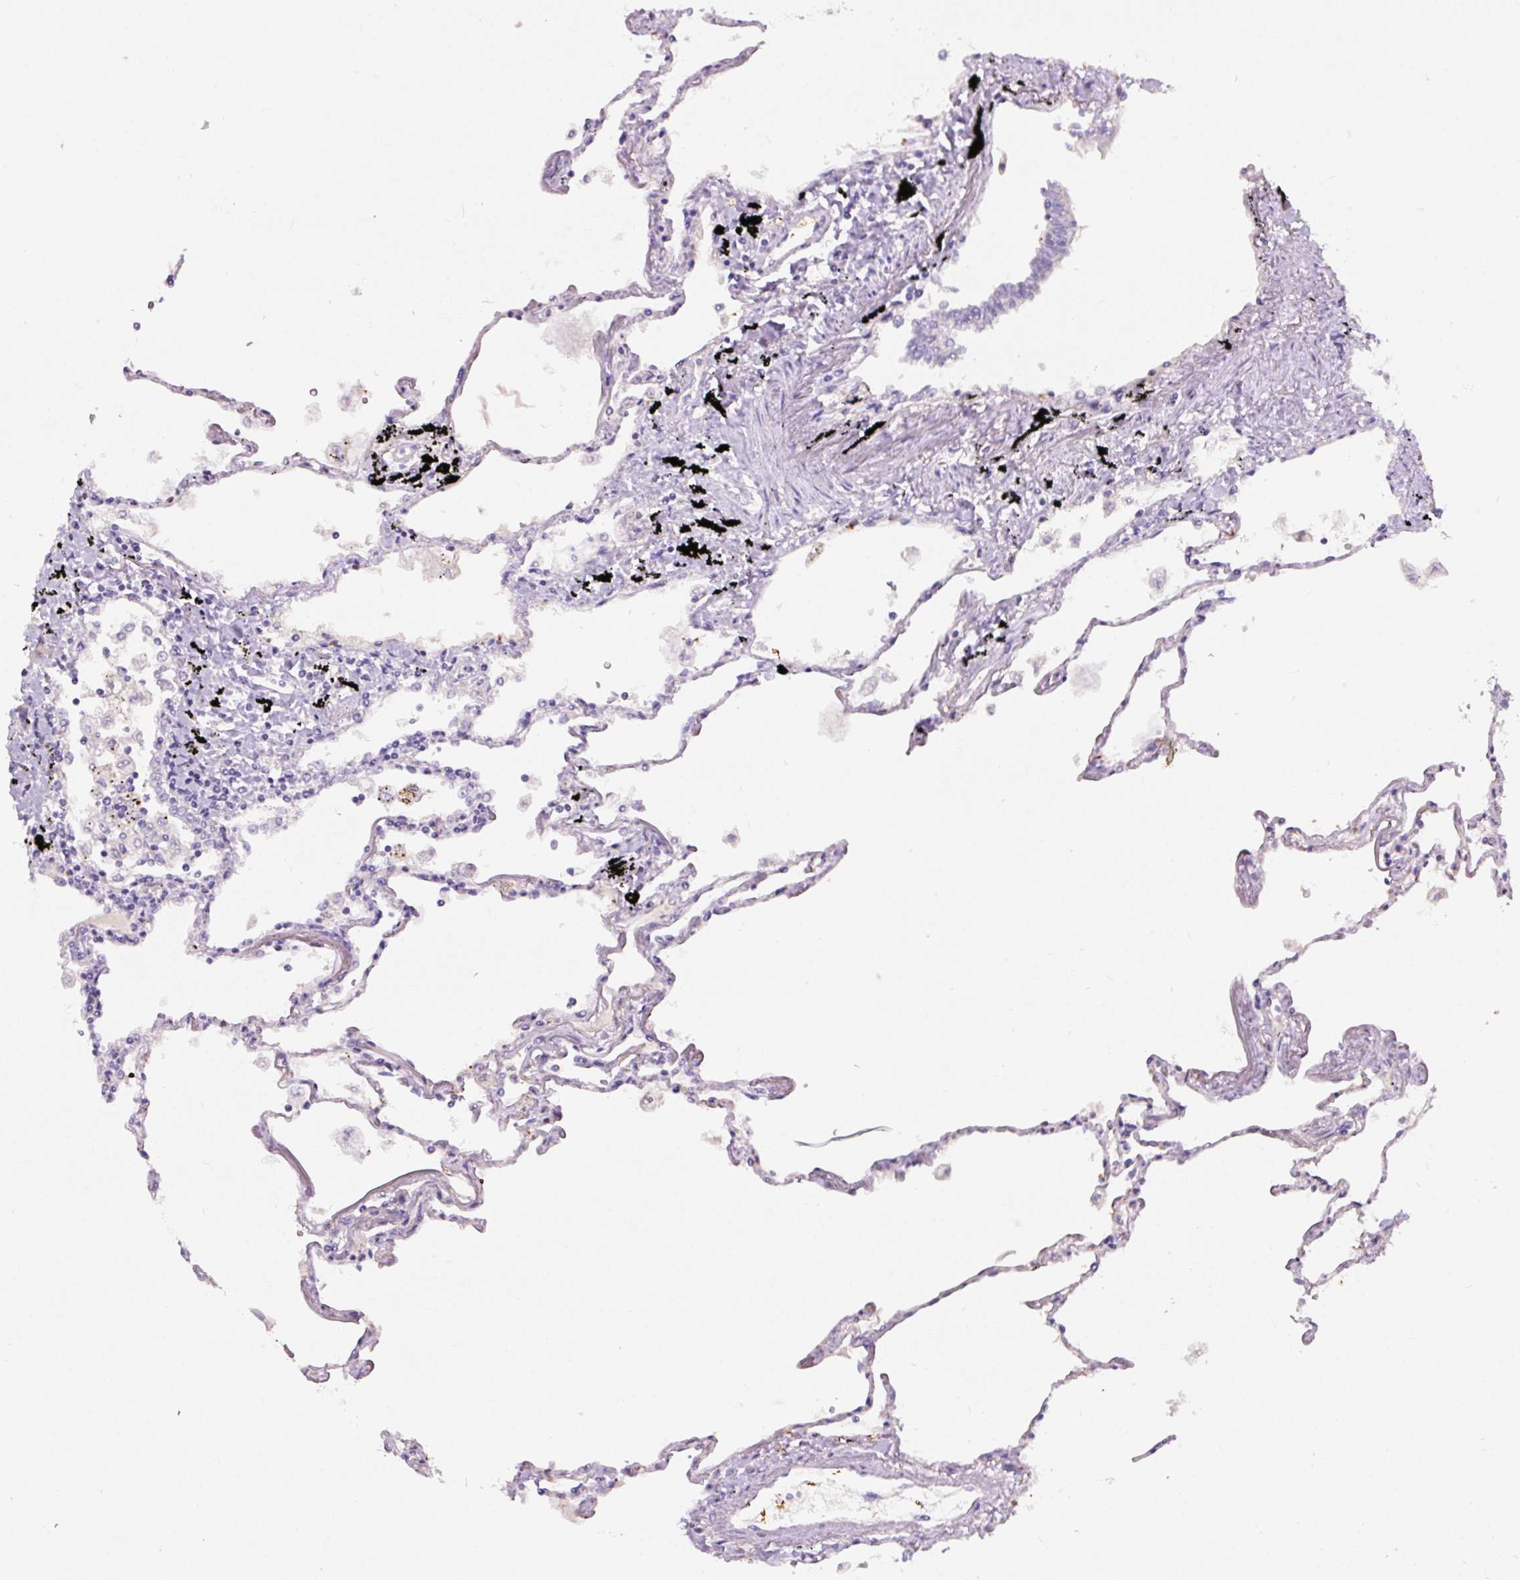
{"staining": {"intensity": "strong", "quantity": "<25%", "location": "cytoplasmic/membranous"}, "tissue": "lung", "cell_type": "Alveolar cells", "image_type": "normal", "snomed": [{"axis": "morphology", "description": "Normal tissue, NOS"}, {"axis": "topography", "description": "Lung"}], "caption": "This image demonstrates IHC staining of normal human lung, with medium strong cytoplasmic/membranous staining in approximately <25% of alveolar cells.", "gene": "B3GALT5", "patient": {"sex": "female", "age": 67}}